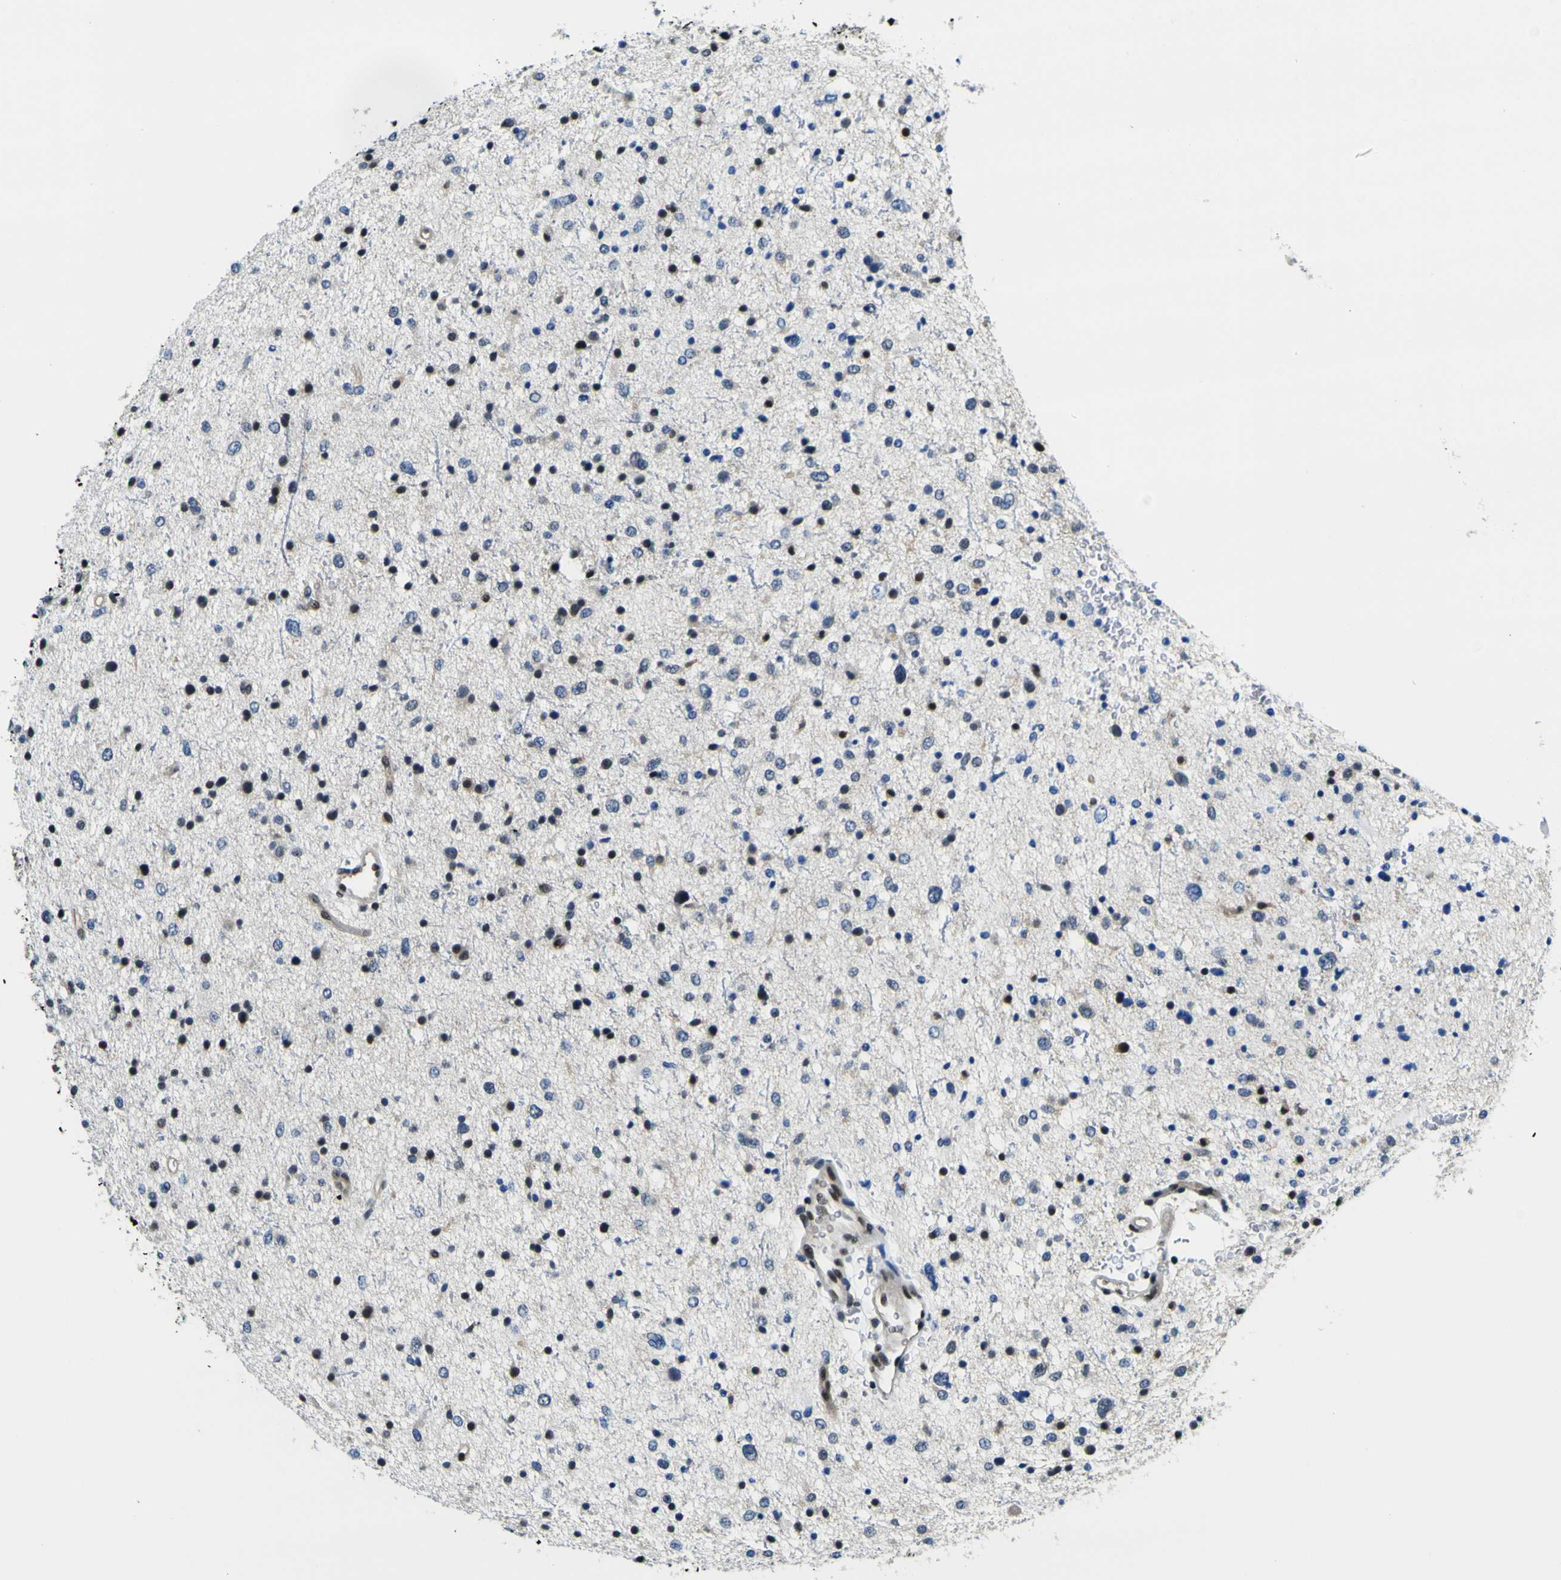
{"staining": {"intensity": "strong", "quantity": "25%-75%", "location": "nuclear"}, "tissue": "glioma", "cell_type": "Tumor cells", "image_type": "cancer", "snomed": [{"axis": "morphology", "description": "Glioma, malignant, Low grade"}, {"axis": "topography", "description": "Brain"}], "caption": "A photomicrograph showing strong nuclear staining in about 25%-75% of tumor cells in malignant glioma (low-grade), as visualized by brown immunohistochemical staining.", "gene": "SP1", "patient": {"sex": "female", "age": 37}}